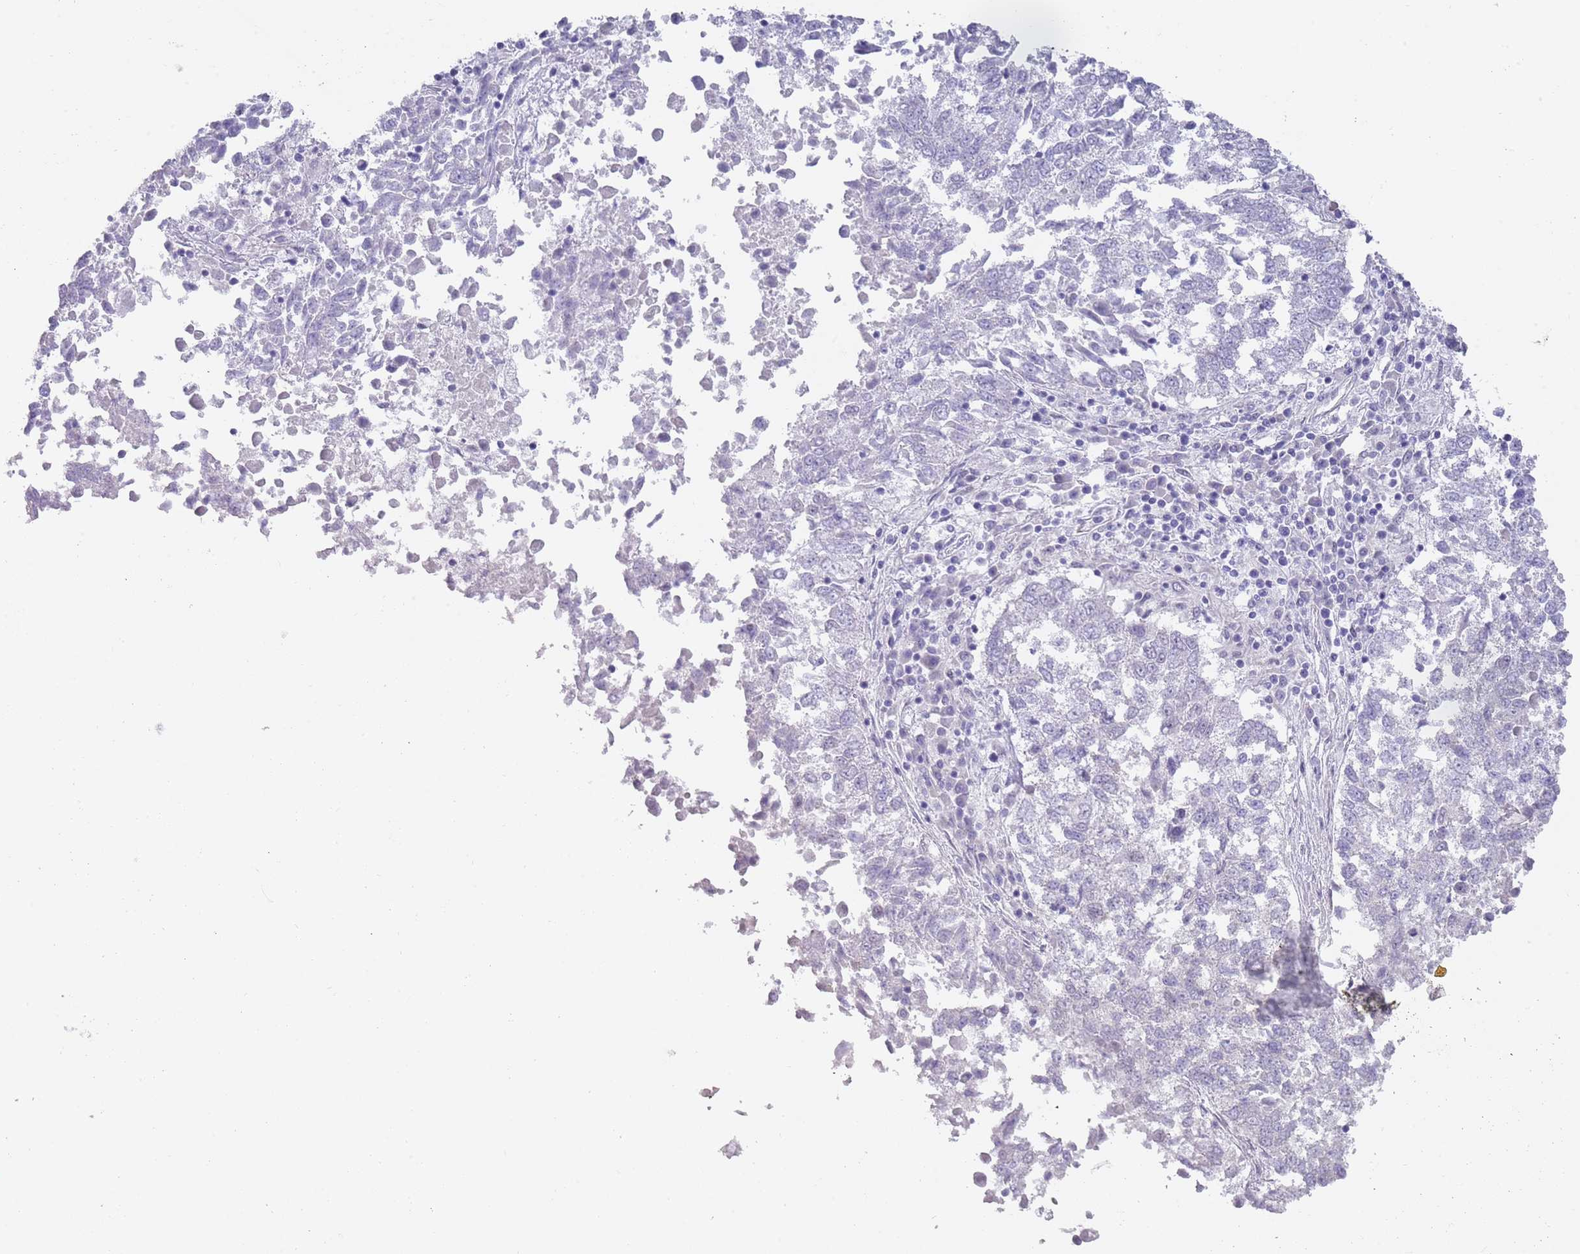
{"staining": {"intensity": "negative", "quantity": "none", "location": "none"}, "tissue": "lung cancer", "cell_type": "Tumor cells", "image_type": "cancer", "snomed": [{"axis": "morphology", "description": "Squamous cell carcinoma, NOS"}, {"axis": "topography", "description": "Lung"}], "caption": "High power microscopy image of an immunohistochemistry (IHC) image of lung cancer (squamous cell carcinoma), revealing no significant positivity in tumor cells.", "gene": "NBPF3", "patient": {"sex": "male", "age": 73}}